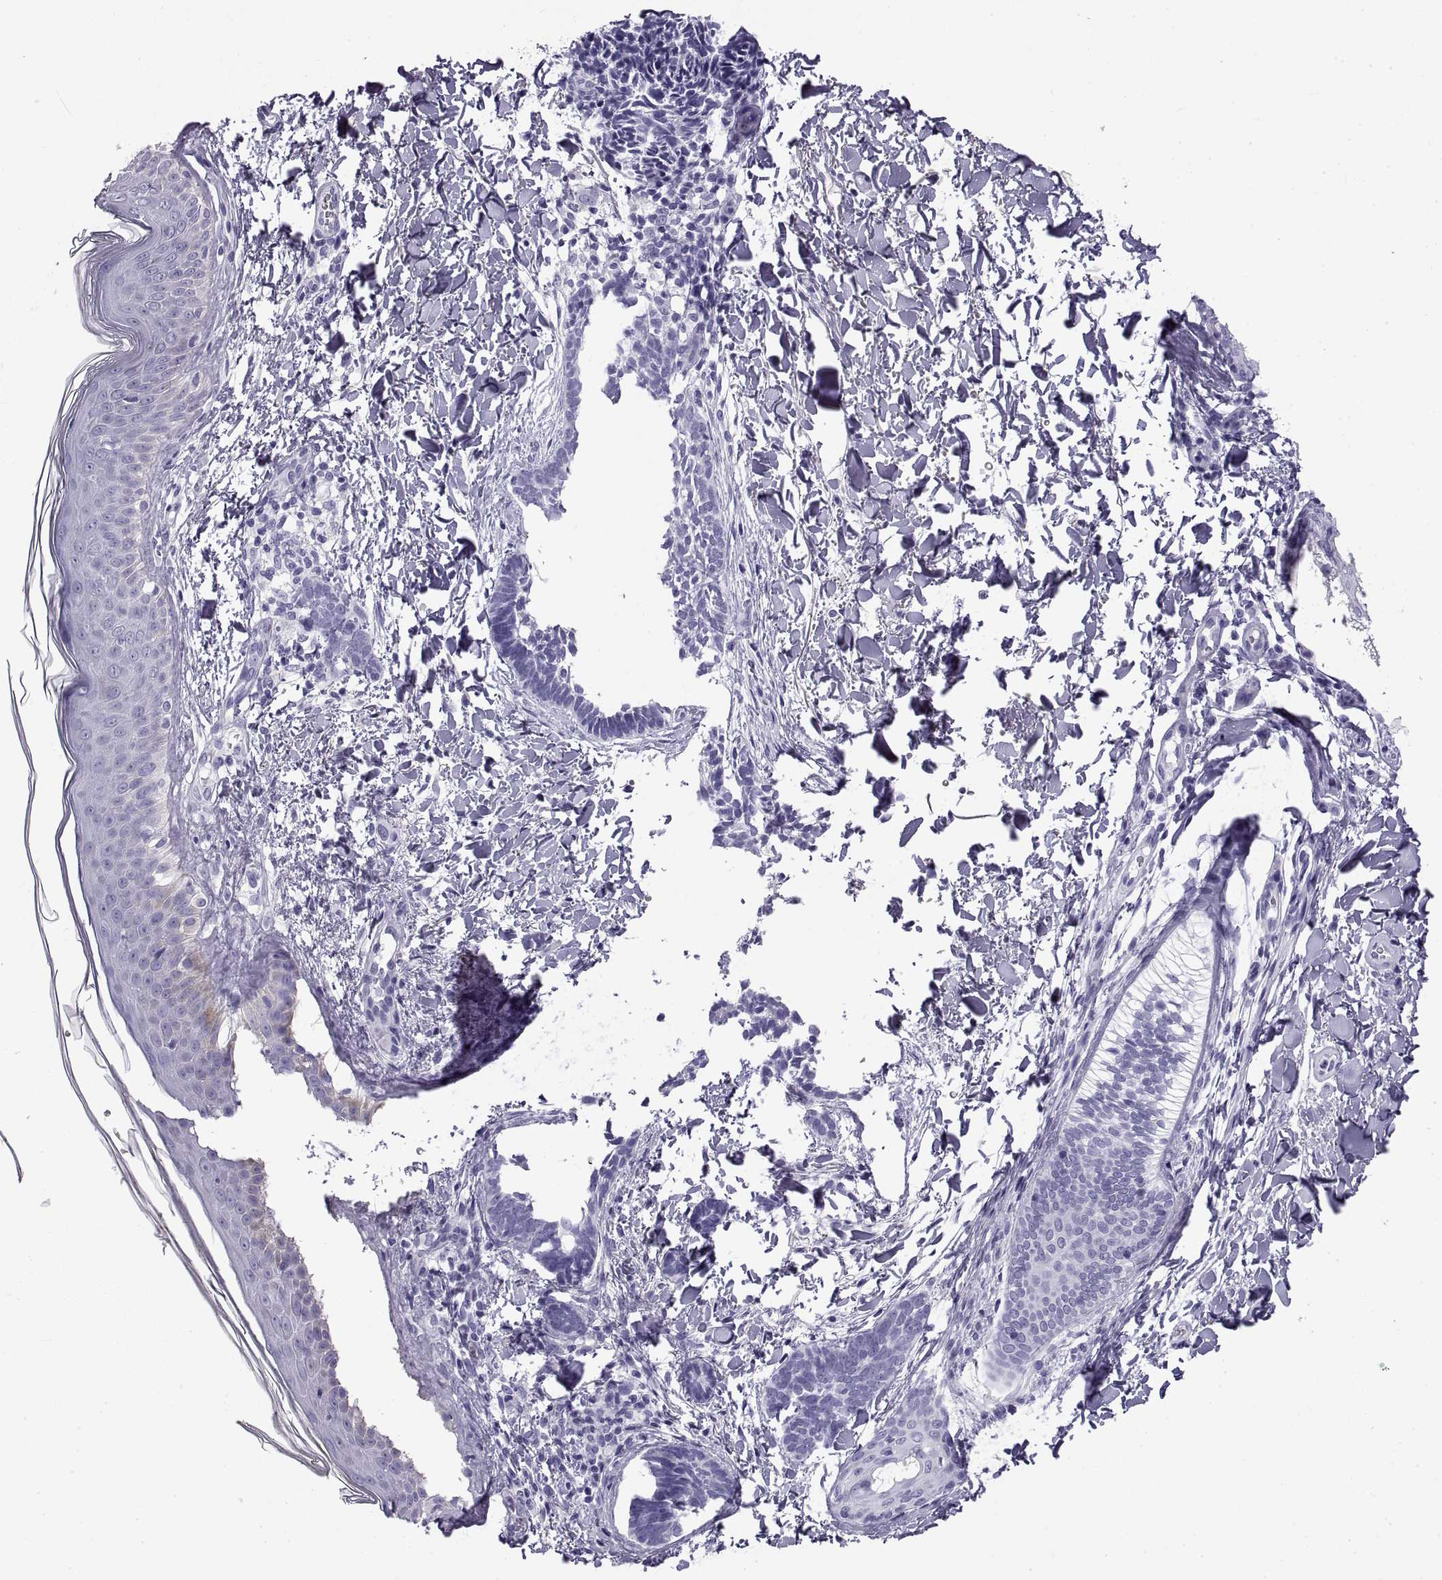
{"staining": {"intensity": "negative", "quantity": "none", "location": "none"}, "tissue": "skin cancer", "cell_type": "Tumor cells", "image_type": "cancer", "snomed": [{"axis": "morphology", "description": "Normal tissue, NOS"}, {"axis": "morphology", "description": "Basal cell carcinoma"}, {"axis": "topography", "description": "Skin"}], "caption": "IHC histopathology image of human skin basal cell carcinoma stained for a protein (brown), which reveals no expression in tumor cells. The staining was performed using DAB to visualize the protein expression in brown, while the nuclei were stained in blue with hematoxylin (Magnification: 20x).", "gene": "RLBP1", "patient": {"sex": "male", "age": 46}}